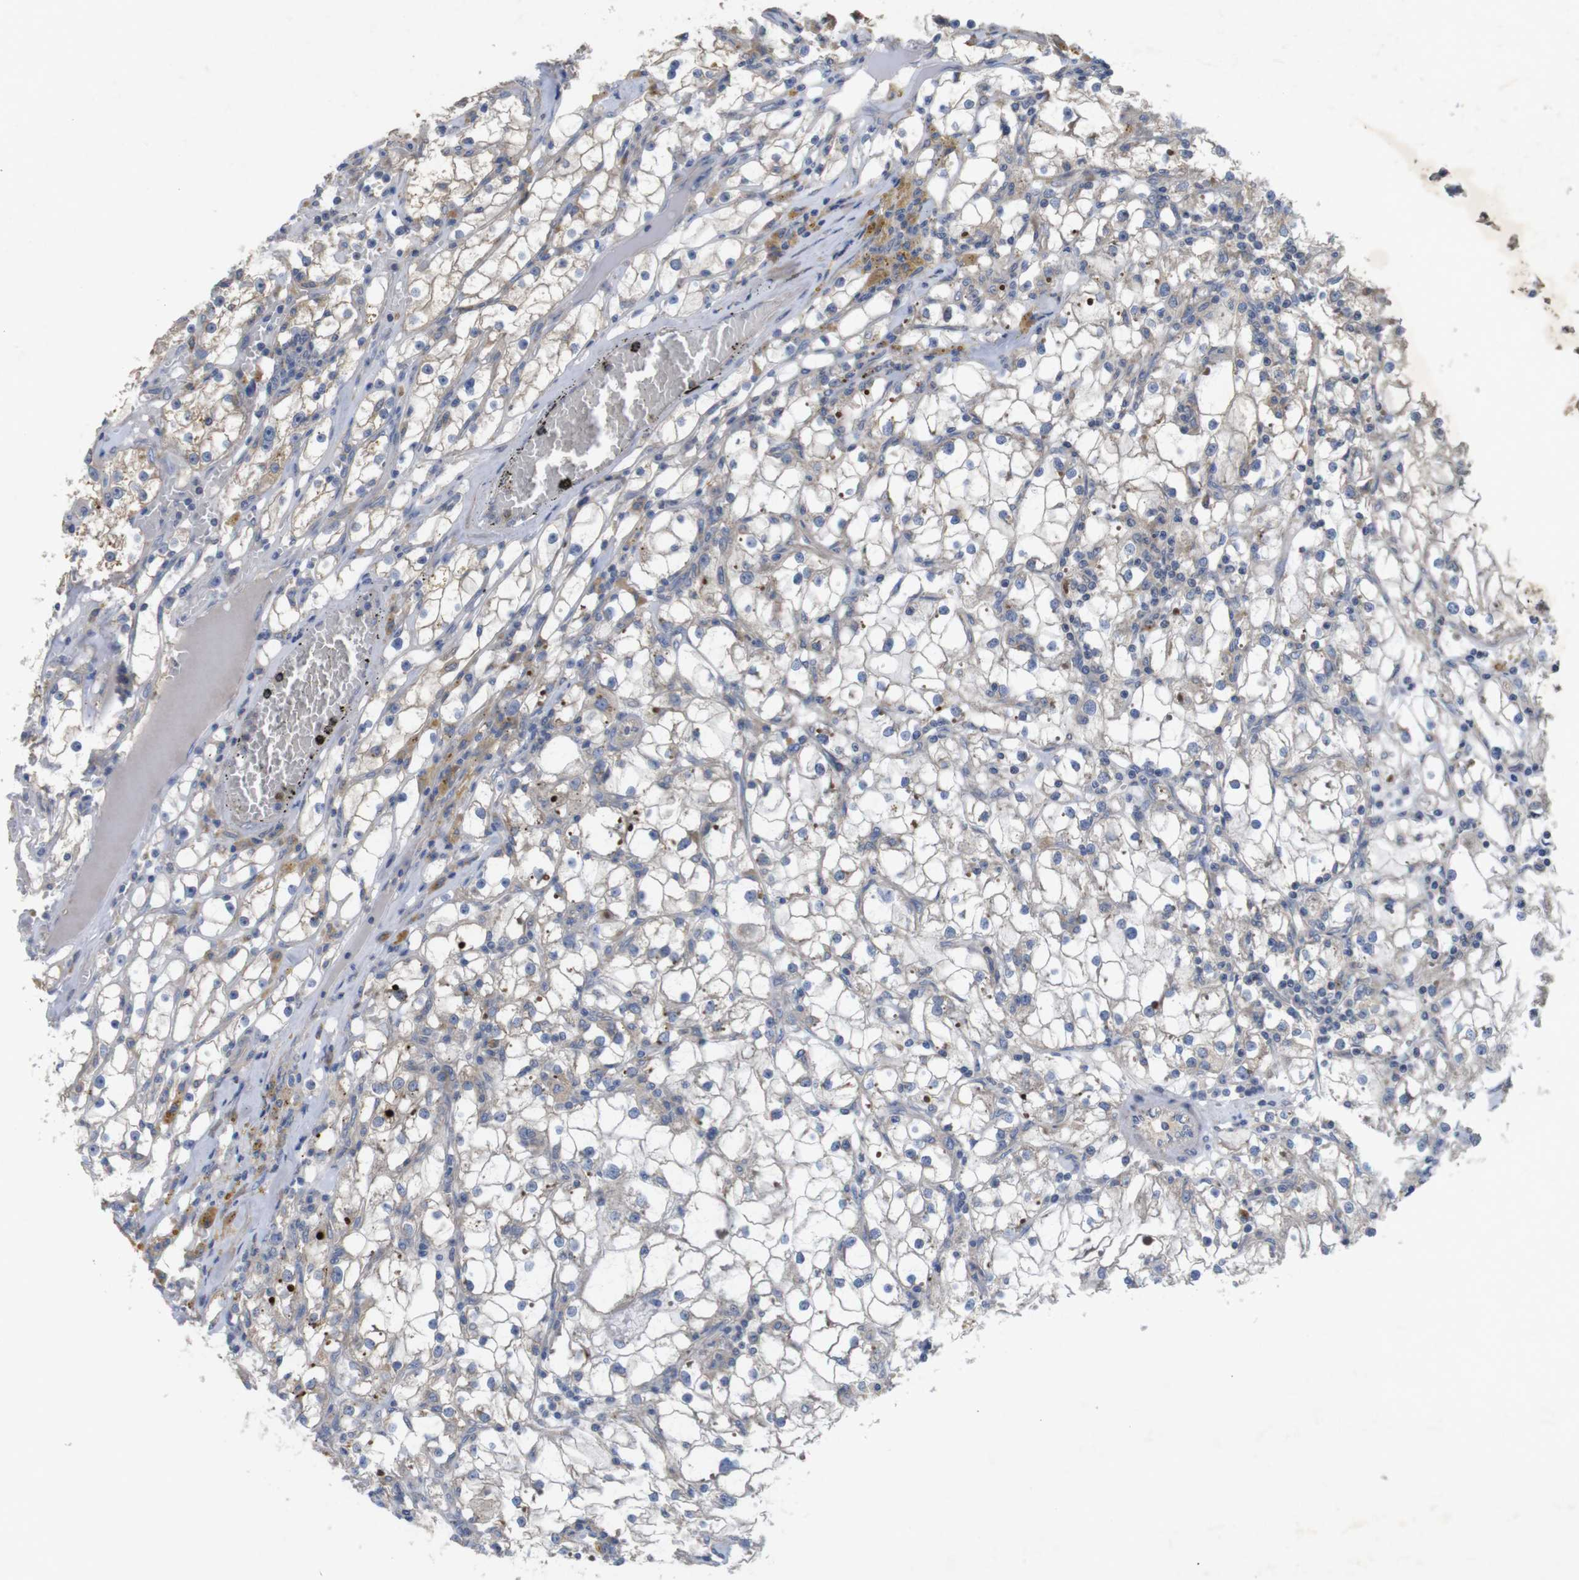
{"staining": {"intensity": "weak", "quantity": "25%-75%", "location": "cytoplasmic/membranous"}, "tissue": "renal cancer", "cell_type": "Tumor cells", "image_type": "cancer", "snomed": [{"axis": "morphology", "description": "Adenocarcinoma, NOS"}, {"axis": "topography", "description": "Kidney"}], "caption": "This histopathology image shows adenocarcinoma (renal) stained with IHC to label a protein in brown. The cytoplasmic/membranous of tumor cells show weak positivity for the protein. Nuclei are counter-stained blue.", "gene": "KCNS3", "patient": {"sex": "male", "age": 56}}